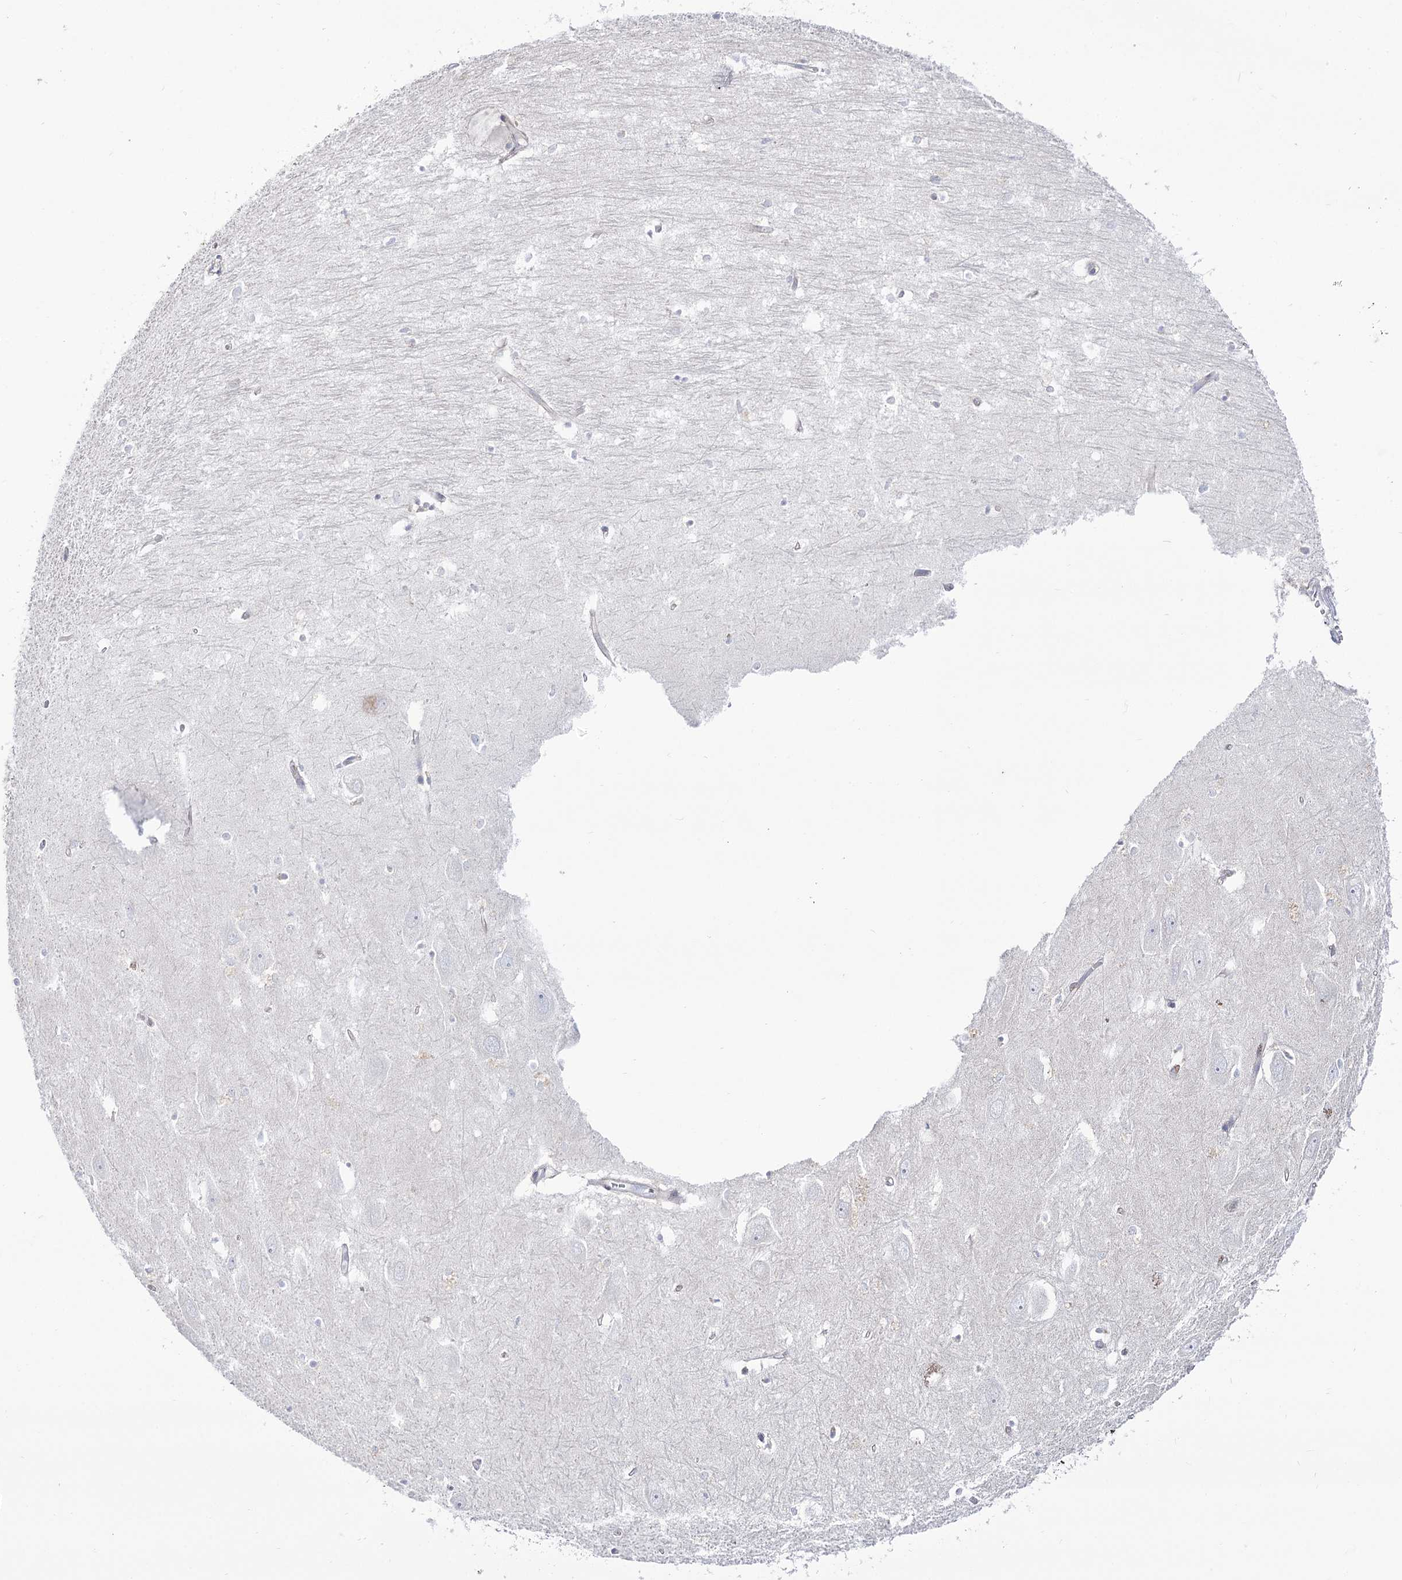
{"staining": {"intensity": "negative", "quantity": "none", "location": "none"}, "tissue": "hippocampus", "cell_type": "Glial cells", "image_type": "normal", "snomed": [{"axis": "morphology", "description": "Normal tissue, NOS"}, {"axis": "topography", "description": "Hippocampus"}], "caption": "DAB immunohistochemical staining of unremarkable human hippocampus displays no significant positivity in glial cells. The staining is performed using DAB (3,3'-diaminobenzidine) brown chromogen with nuclei counter-stained in using hematoxylin.", "gene": "SUOX", "patient": {"sex": "female", "age": 64}}